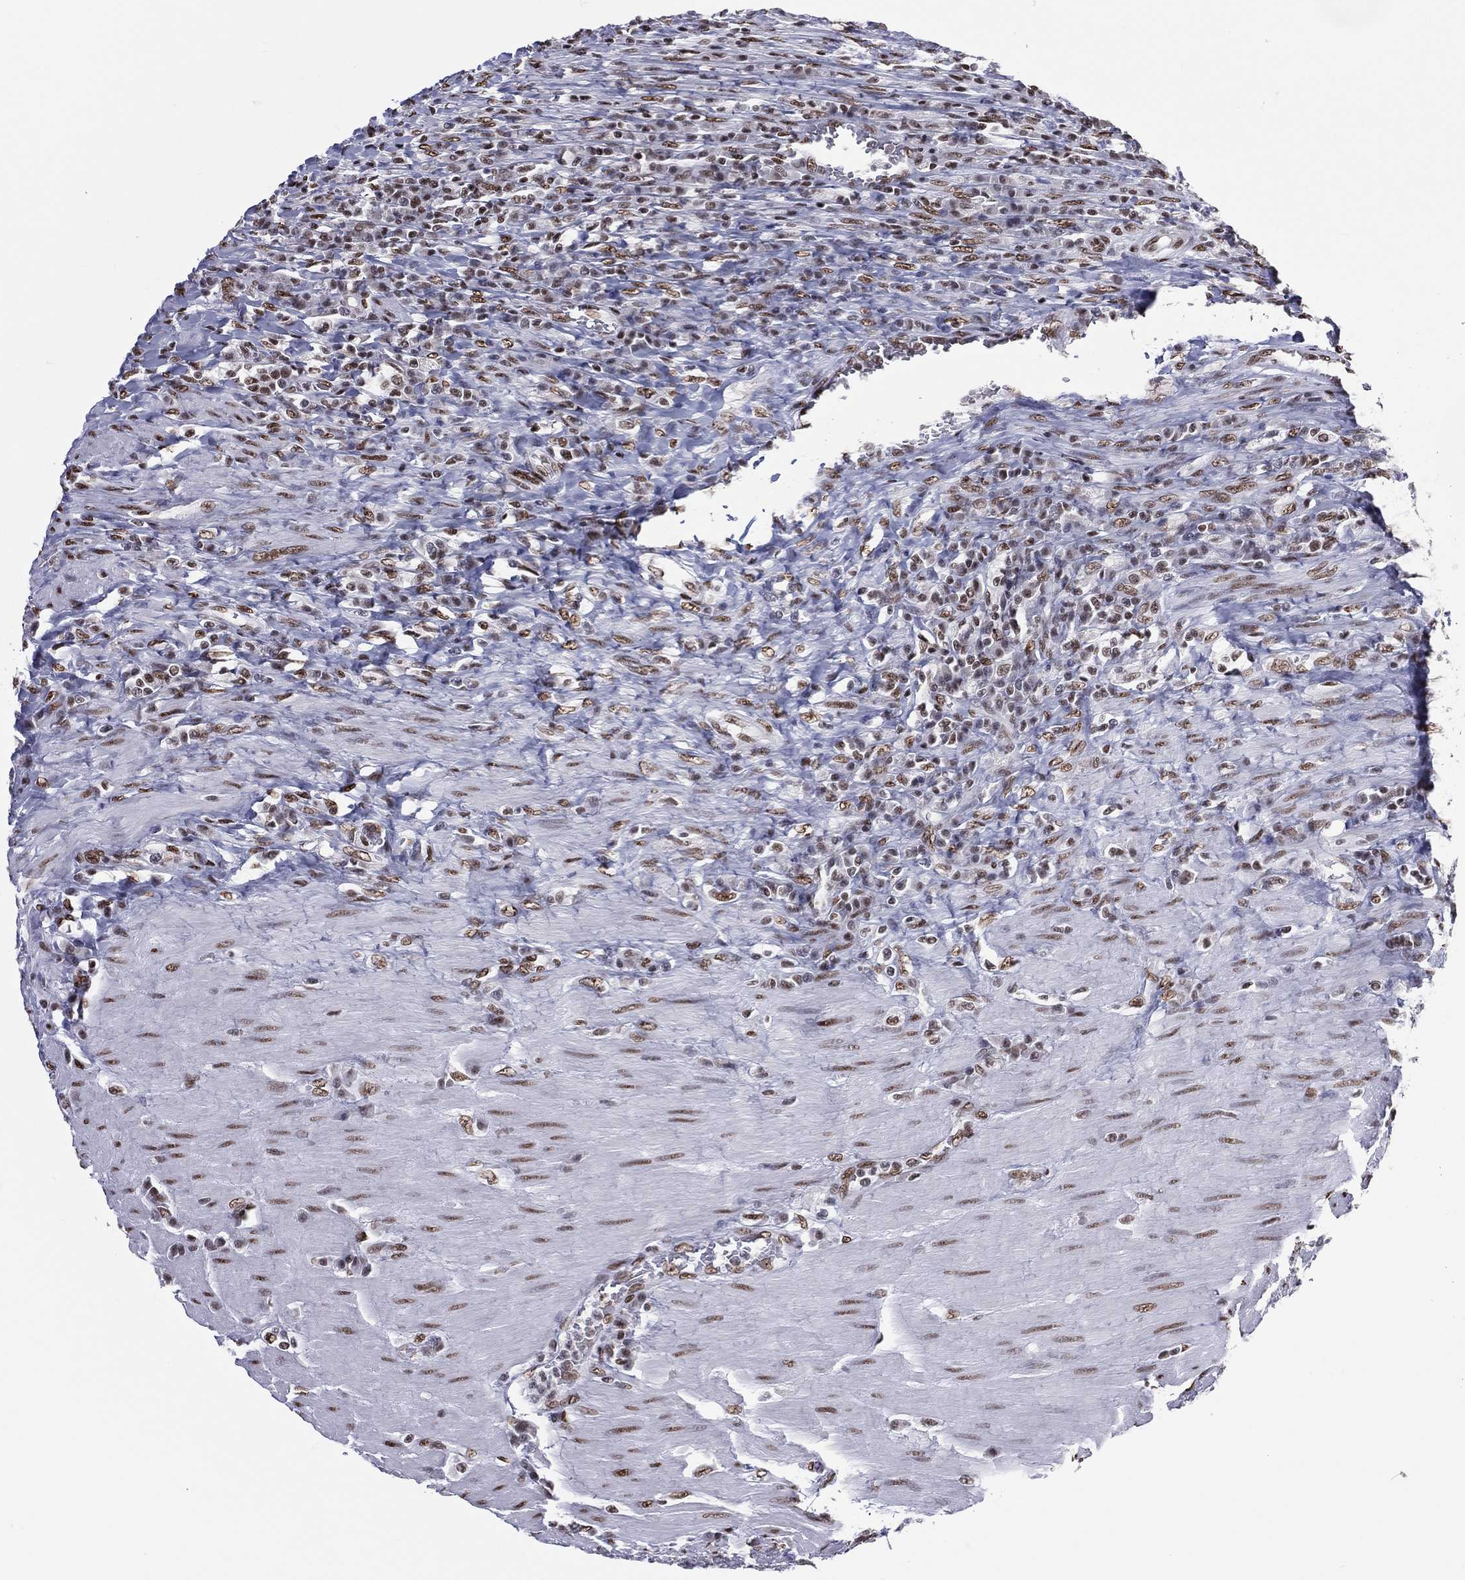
{"staining": {"intensity": "moderate", "quantity": "25%-75%", "location": "nuclear"}, "tissue": "colorectal cancer", "cell_type": "Tumor cells", "image_type": "cancer", "snomed": [{"axis": "morphology", "description": "Adenocarcinoma, NOS"}, {"axis": "topography", "description": "Colon"}], "caption": "IHC (DAB) staining of human colorectal cancer displays moderate nuclear protein expression in approximately 25%-75% of tumor cells.", "gene": "ZNF7", "patient": {"sex": "female", "age": 86}}